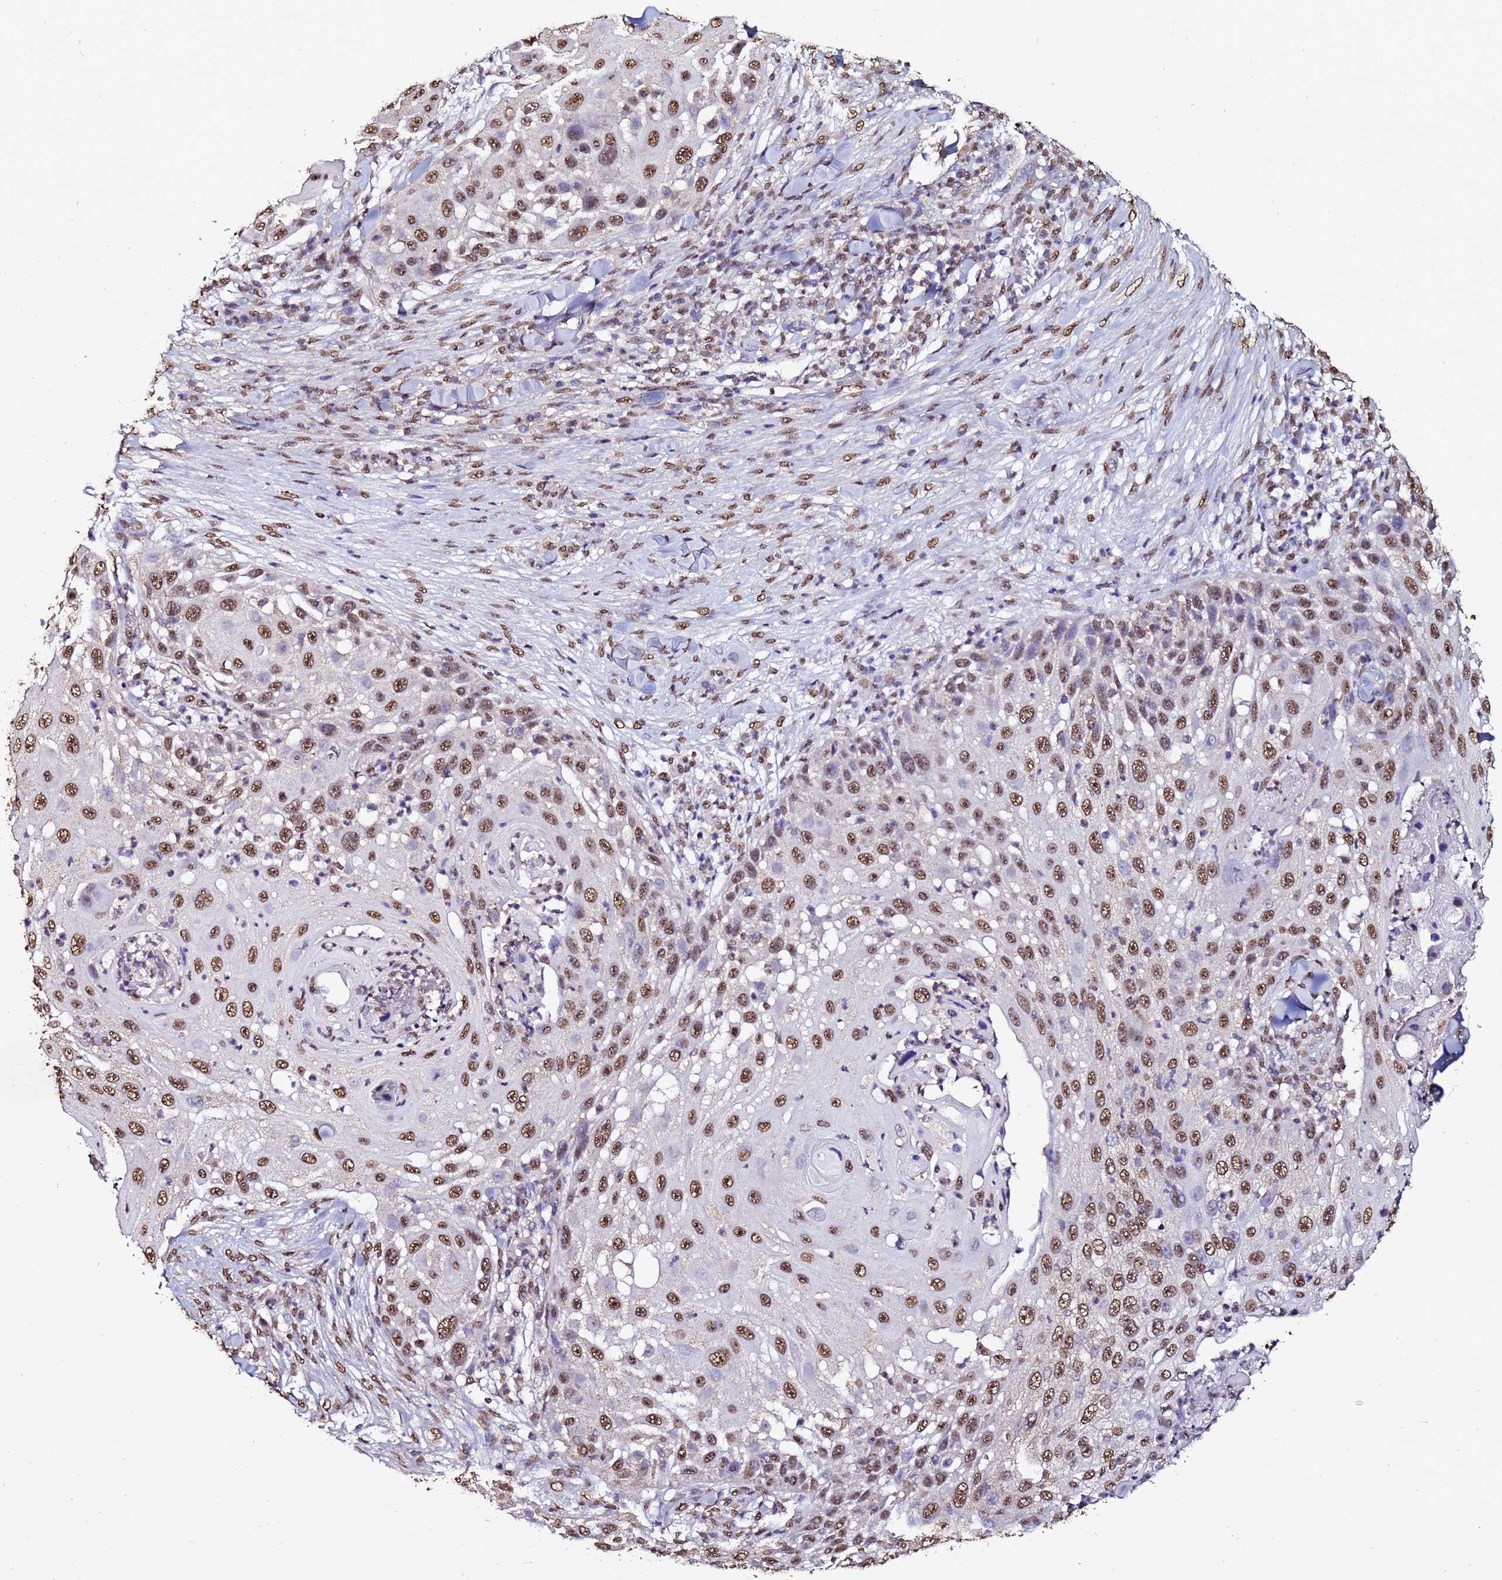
{"staining": {"intensity": "moderate", "quantity": ">75%", "location": "nuclear"}, "tissue": "skin cancer", "cell_type": "Tumor cells", "image_type": "cancer", "snomed": [{"axis": "morphology", "description": "Squamous cell carcinoma, NOS"}, {"axis": "topography", "description": "Skin"}], "caption": "This is an image of IHC staining of squamous cell carcinoma (skin), which shows moderate positivity in the nuclear of tumor cells.", "gene": "TRIP6", "patient": {"sex": "female", "age": 44}}